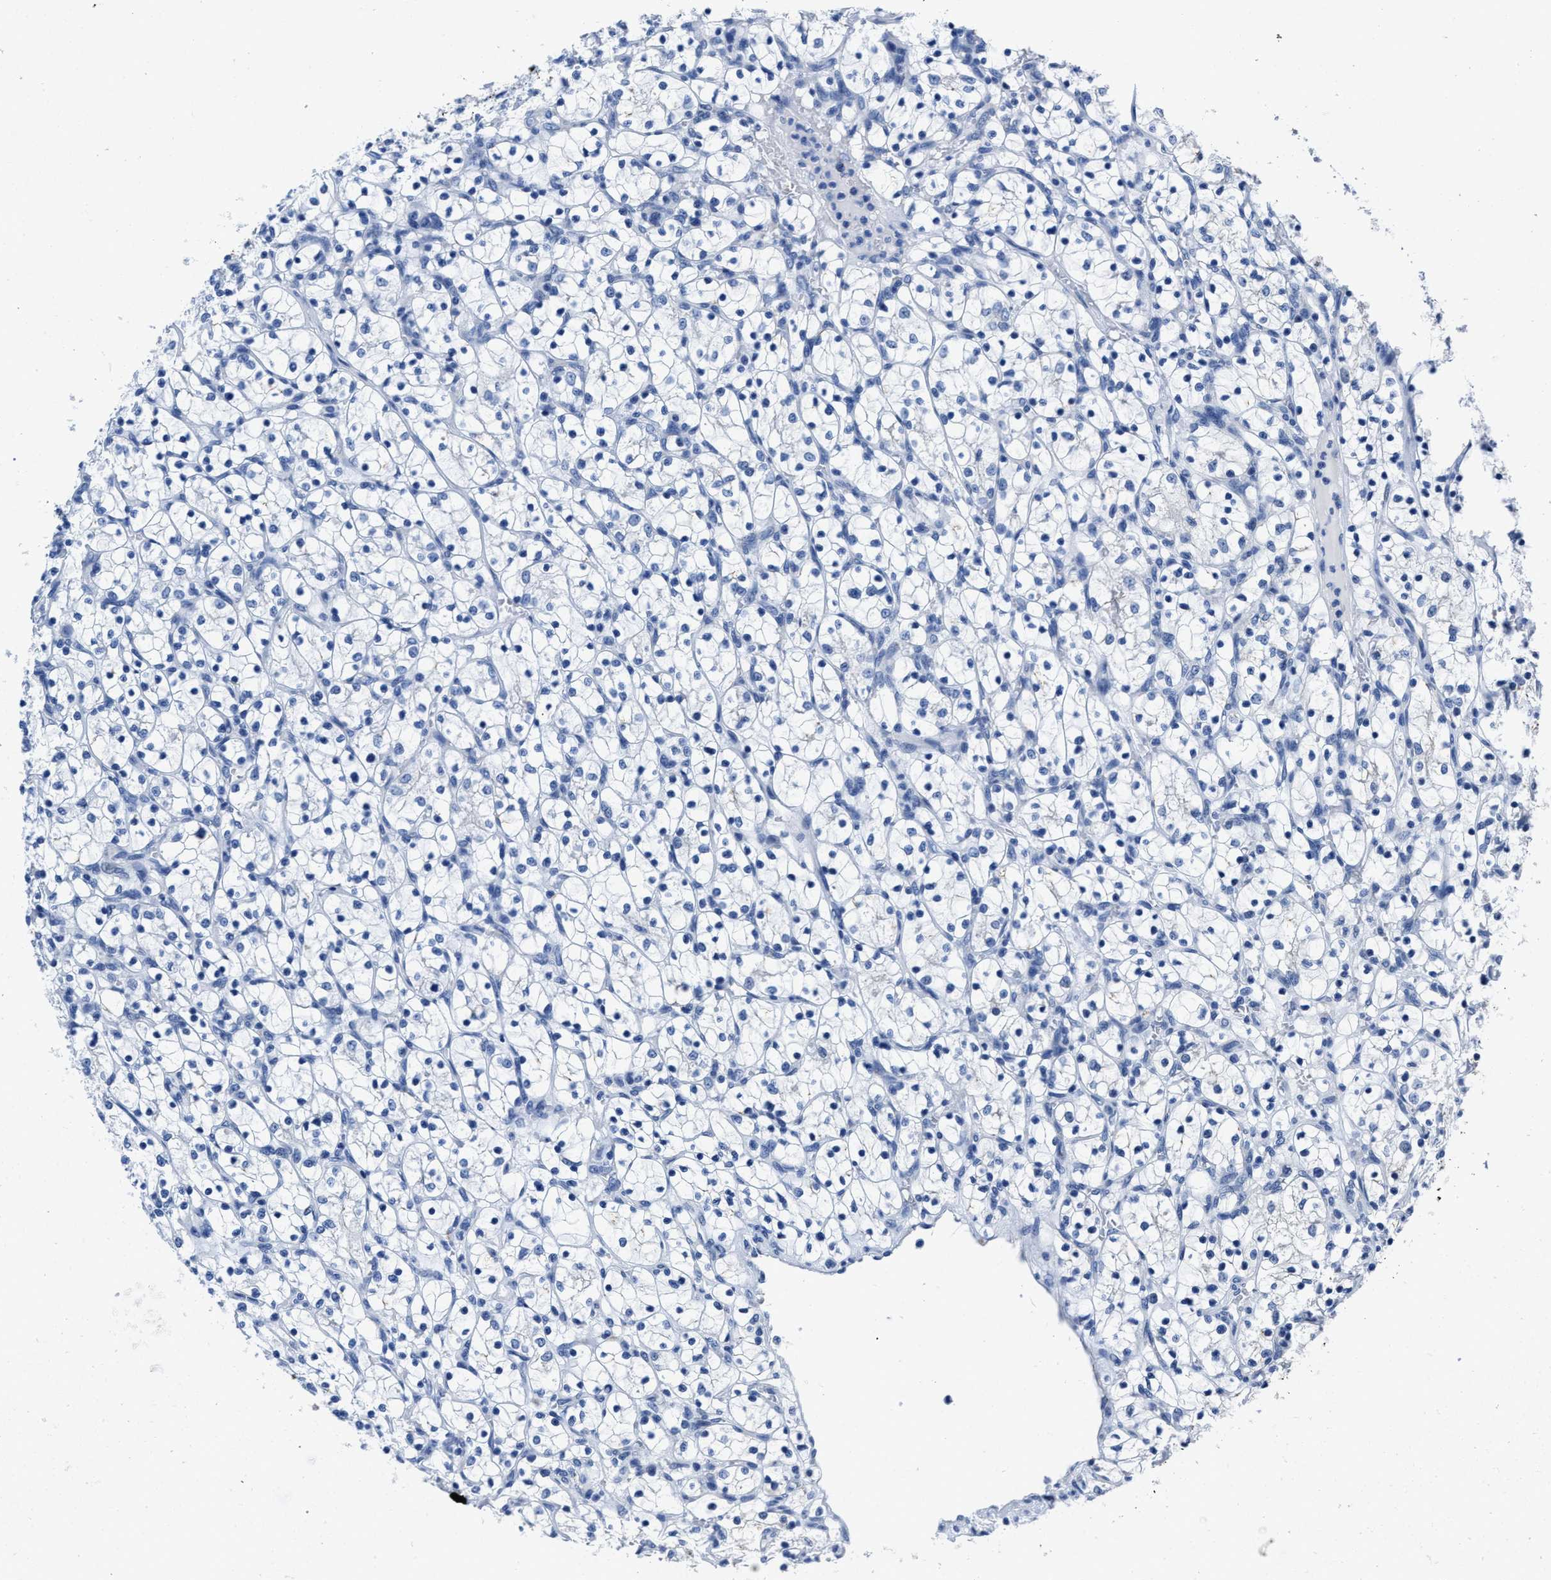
{"staining": {"intensity": "negative", "quantity": "none", "location": "none"}, "tissue": "renal cancer", "cell_type": "Tumor cells", "image_type": "cancer", "snomed": [{"axis": "morphology", "description": "Adenocarcinoma, NOS"}, {"axis": "topography", "description": "Kidney"}], "caption": "The micrograph exhibits no significant staining in tumor cells of adenocarcinoma (renal). The staining is performed using DAB brown chromogen with nuclei counter-stained in using hematoxylin.", "gene": "HOOK1", "patient": {"sex": "female", "age": 69}}